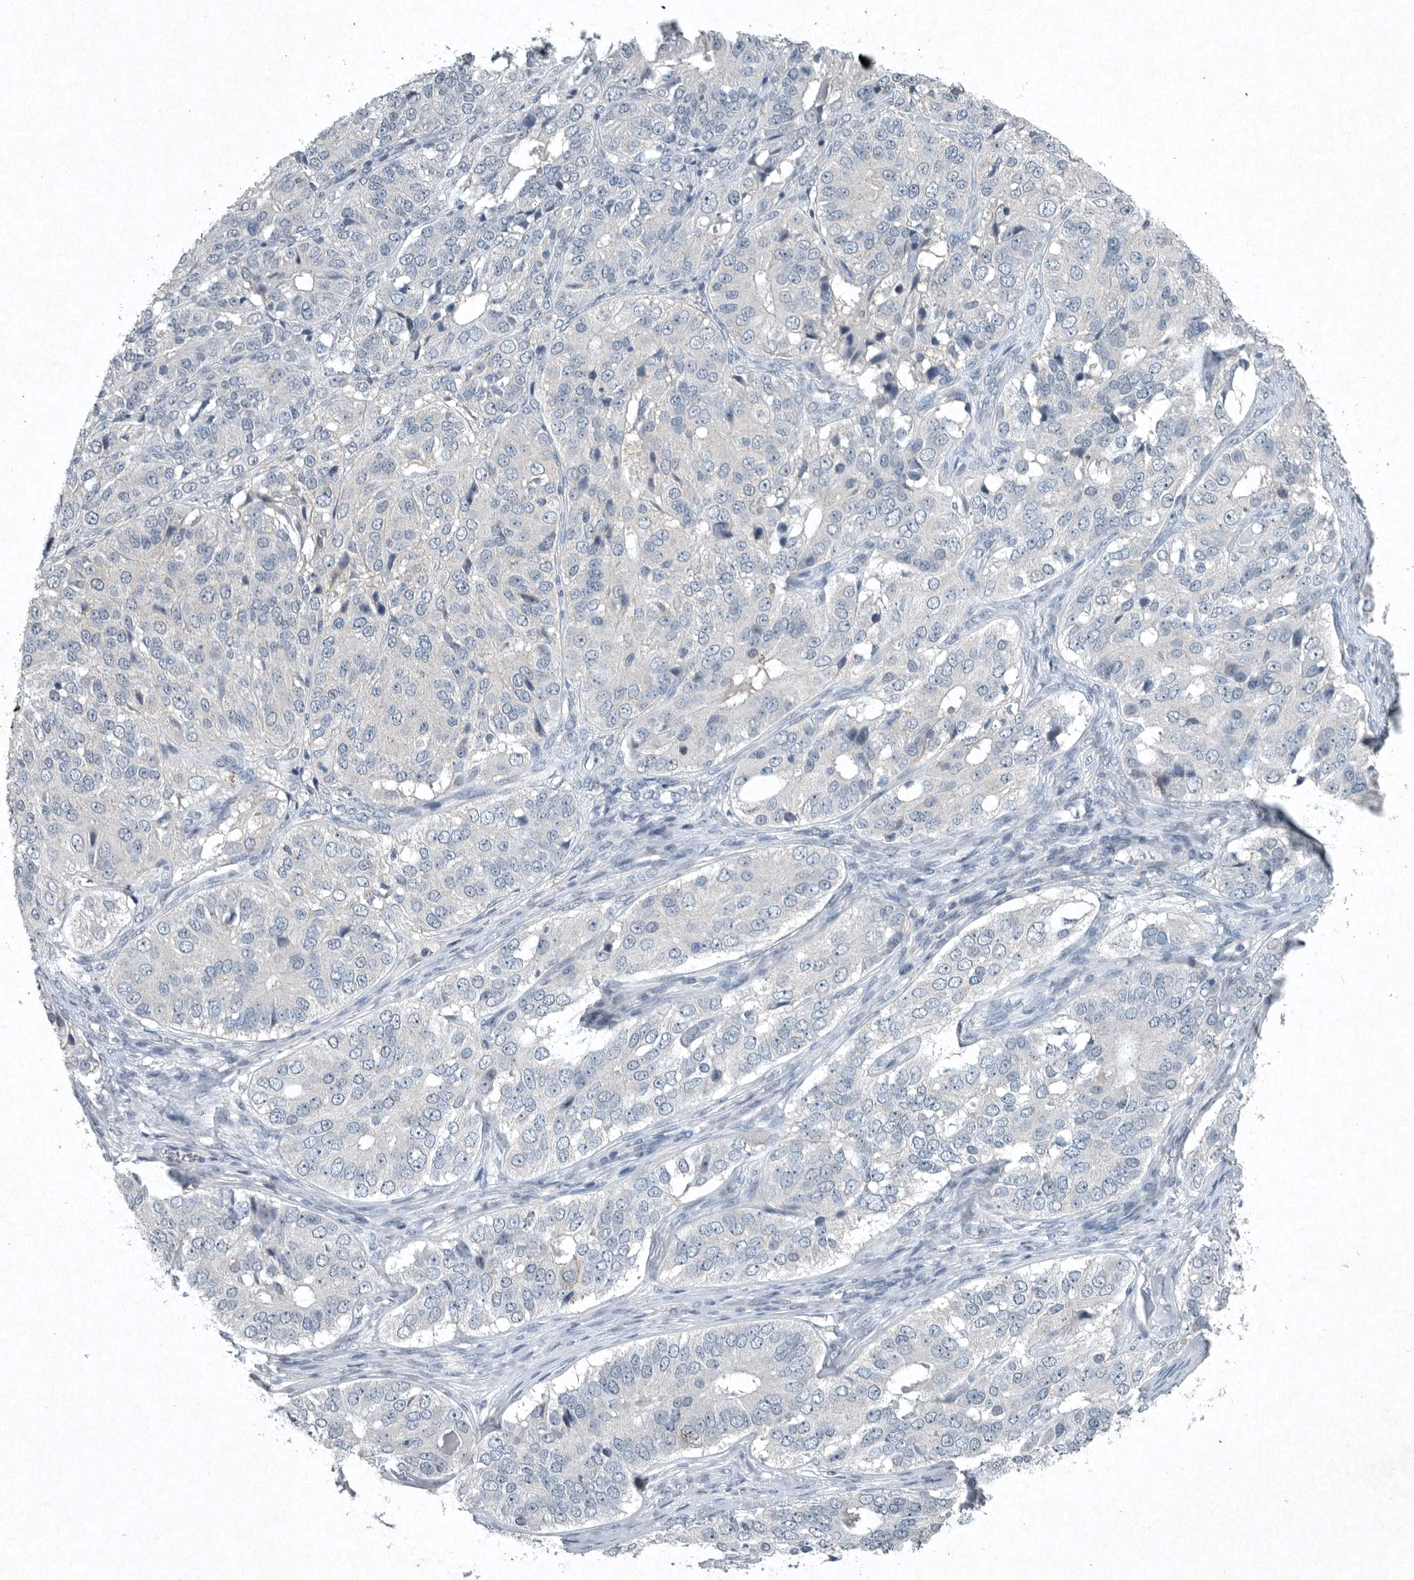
{"staining": {"intensity": "negative", "quantity": "none", "location": "none"}, "tissue": "ovarian cancer", "cell_type": "Tumor cells", "image_type": "cancer", "snomed": [{"axis": "morphology", "description": "Carcinoma, endometroid"}, {"axis": "topography", "description": "Ovary"}], "caption": "Immunohistochemical staining of endometroid carcinoma (ovarian) exhibits no significant expression in tumor cells. Nuclei are stained in blue.", "gene": "IL20", "patient": {"sex": "female", "age": 51}}